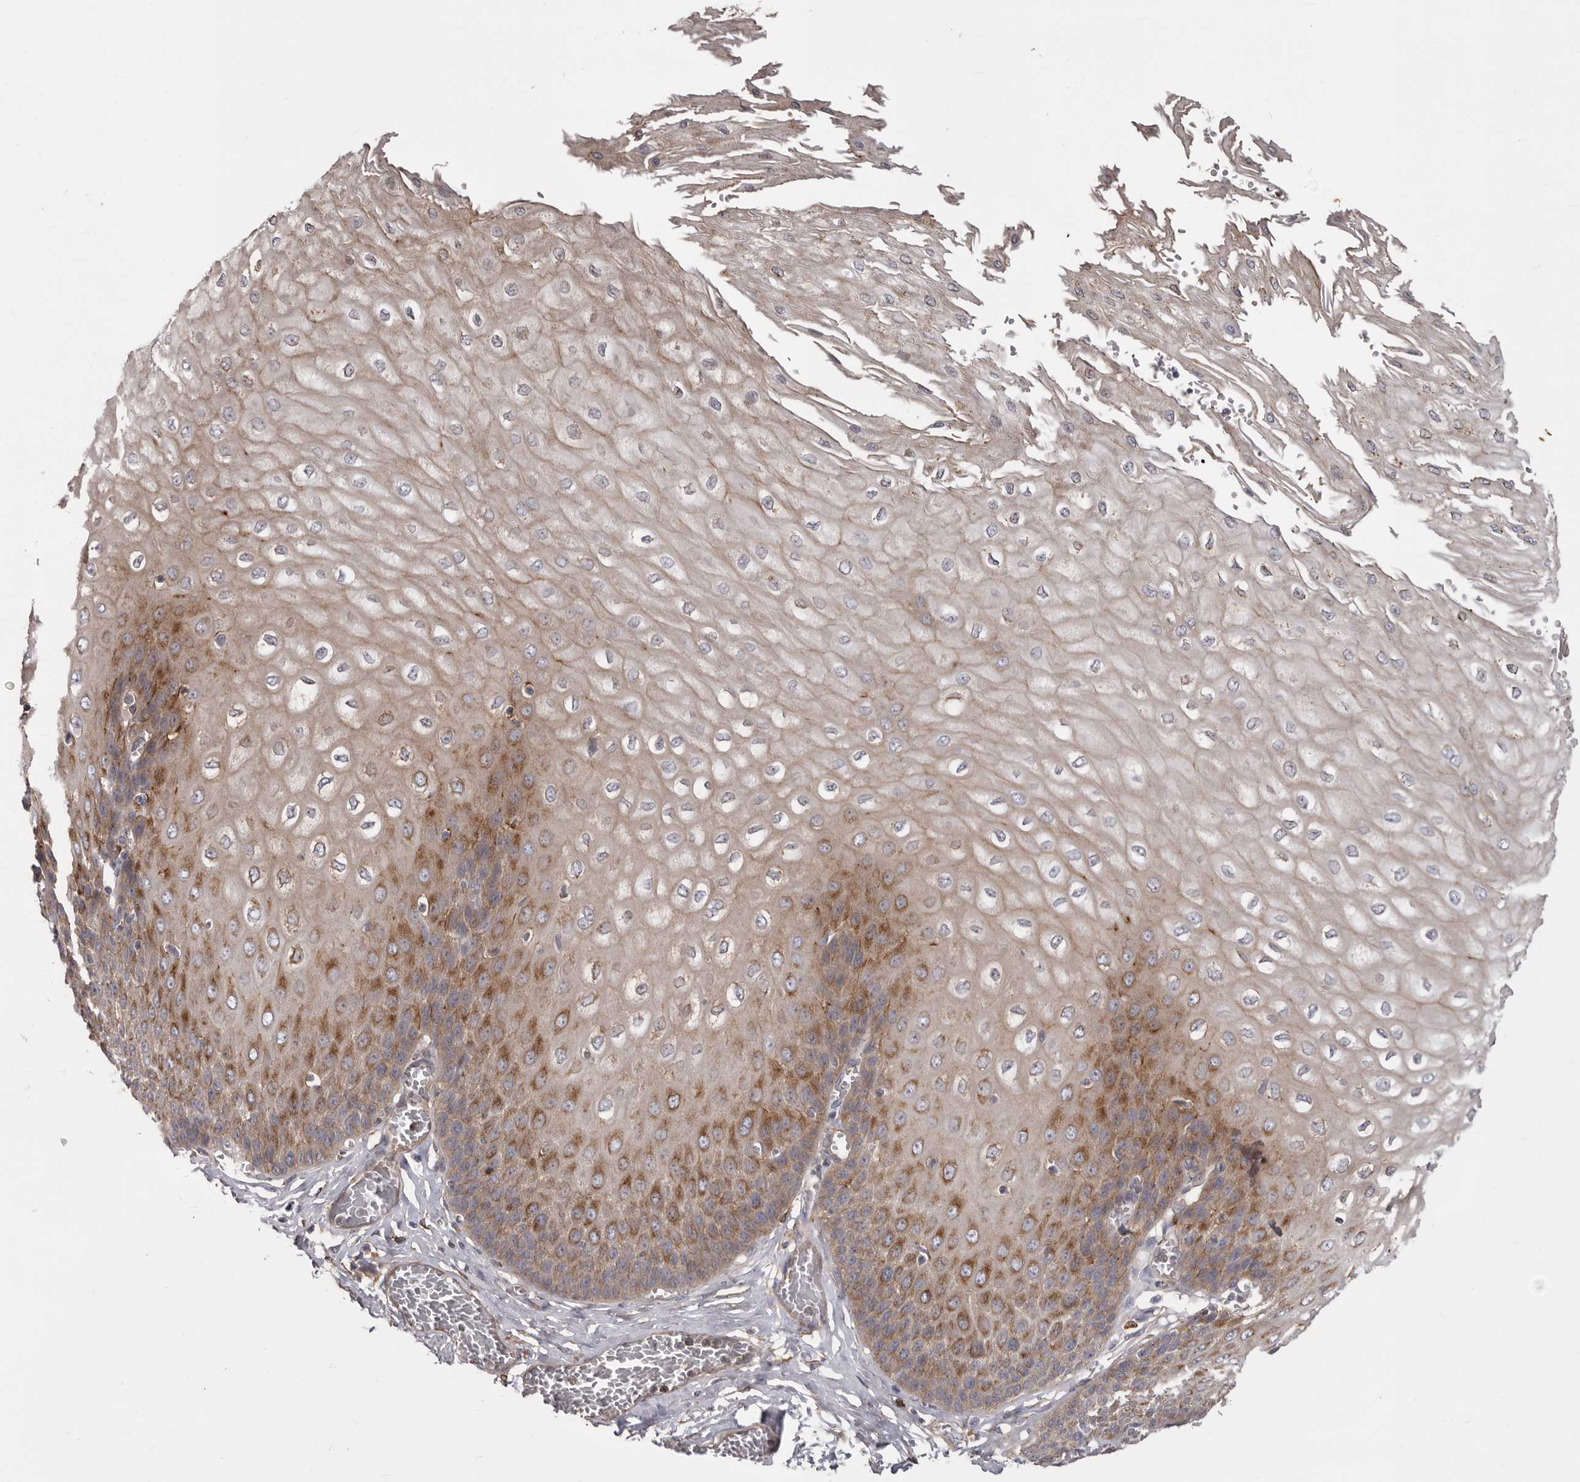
{"staining": {"intensity": "moderate", "quantity": ">75%", "location": "cytoplasmic/membranous"}, "tissue": "esophagus", "cell_type": "Squamous epithelial cells", "image_type": "normal", "snomed": [{"axis": "morphology", "description": "Normal tissue, NOS"}, {"axis": "topography", "description": "Esophagus"}], "caption": "This image displays immunohistochemistry staining of benign human esophagus, with medium moderate cytoplasmic/membranous expression in about >75% of squamous epithelial cells.", "gene": "ENAH", "patient": {"sex": "male", "age": 60}}